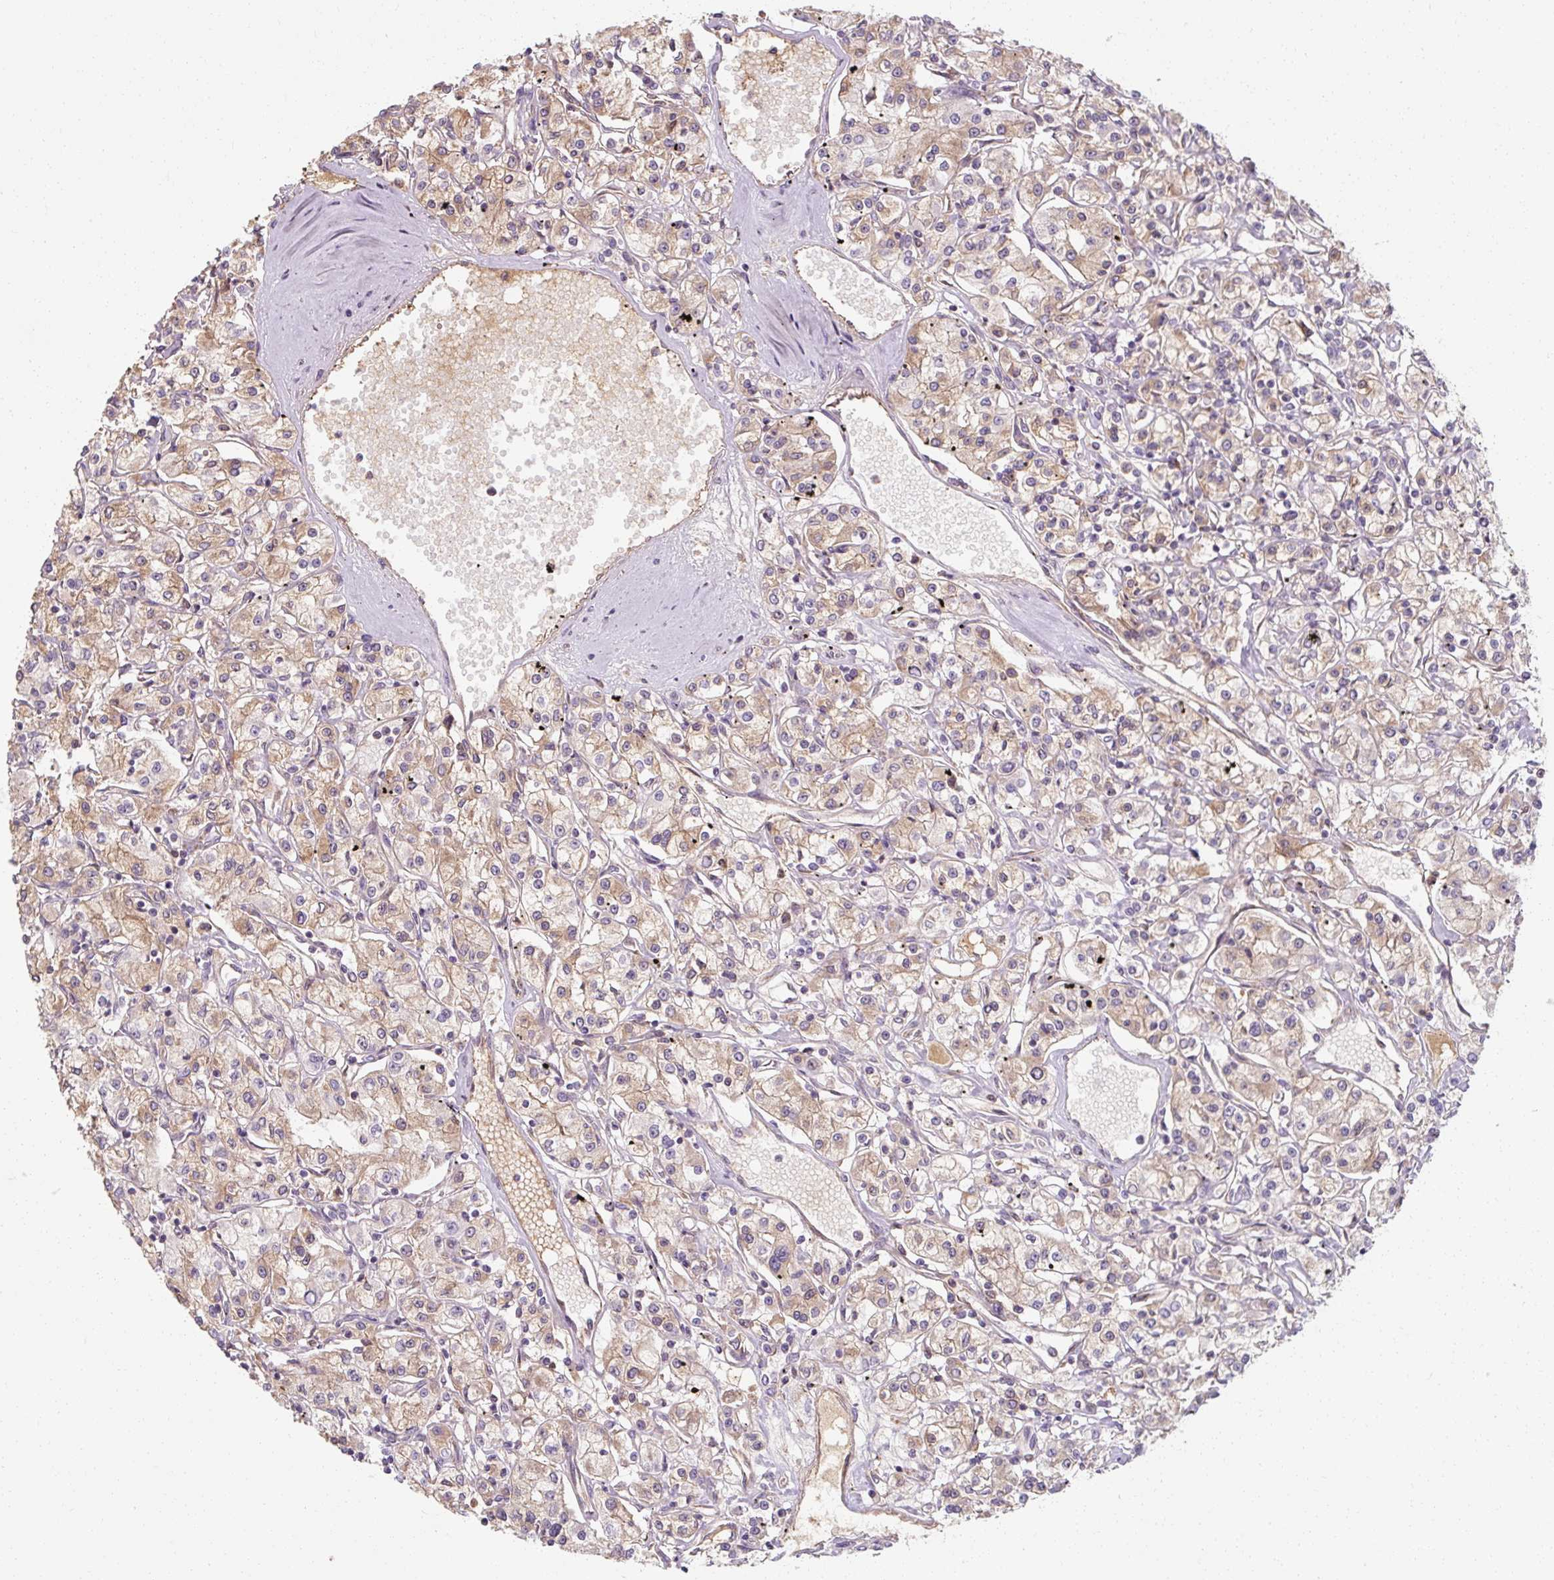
{"staining": {"intensity": "weak", "quantity": "25%-75%", "location": "cytoplasmic/membranous"}, "tissue": "renal cancer", "cell_type": "Tumor cells", "image_type": "cancer", "snomed": [{"axis": "morphology", "description": "Adenocarcinoma, NOS"}, {"axis": "topography", "description": "Kidney"}], "caption": "Renal adenocarcinoma stained with DAB immunohistochemistry (IHC) displays low levels of weak cytoplasmic/membranous staining in approximately 25%-75% of tumor cells. (brown staining indicates protein expression, while blue staining denotes nuclei).", "gene": "TSEN54", "patient": {"sex": "female", "age": 59}}